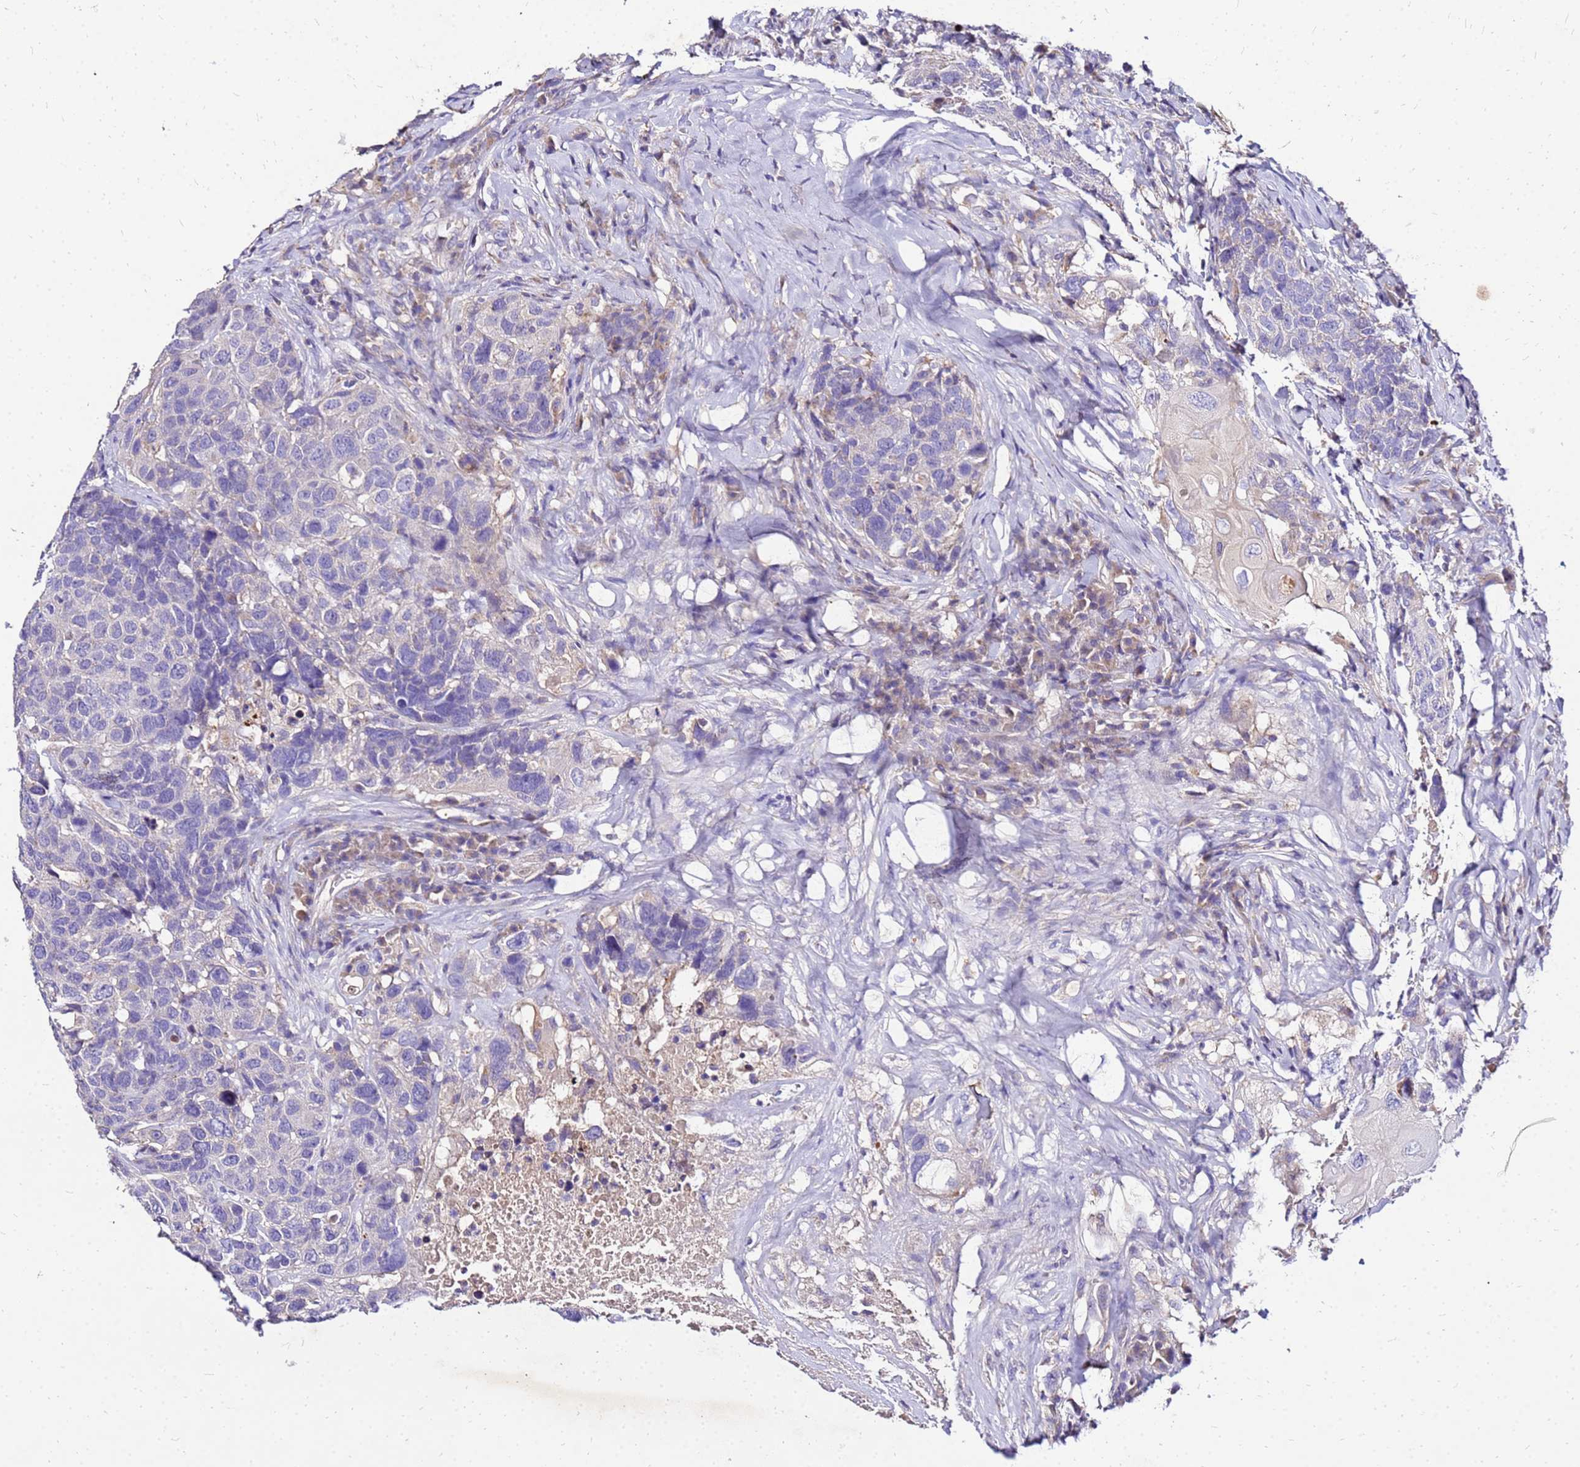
{"staining": {"intensity": "negative", "quantity": "none", "location": "none"}, "tissue": "head and neck cancer", "cell_type": "Tumor cells", "image_type": "cancer", "snomed": [{"axis": "morphology", "description": "Squamous cell carcinoma, NOS"}, {"axis": "topography", "description": "Head-Neck"}], "caption": "High magnification brightfield microscopy of head and neck squamous cell carcinoma stained with DAB (brown) and counterstained with hematoxylin (blue): tumor cells show no significant positivity.", "gene": "COX14", "patient": {"sex": "male", "age": 66}}